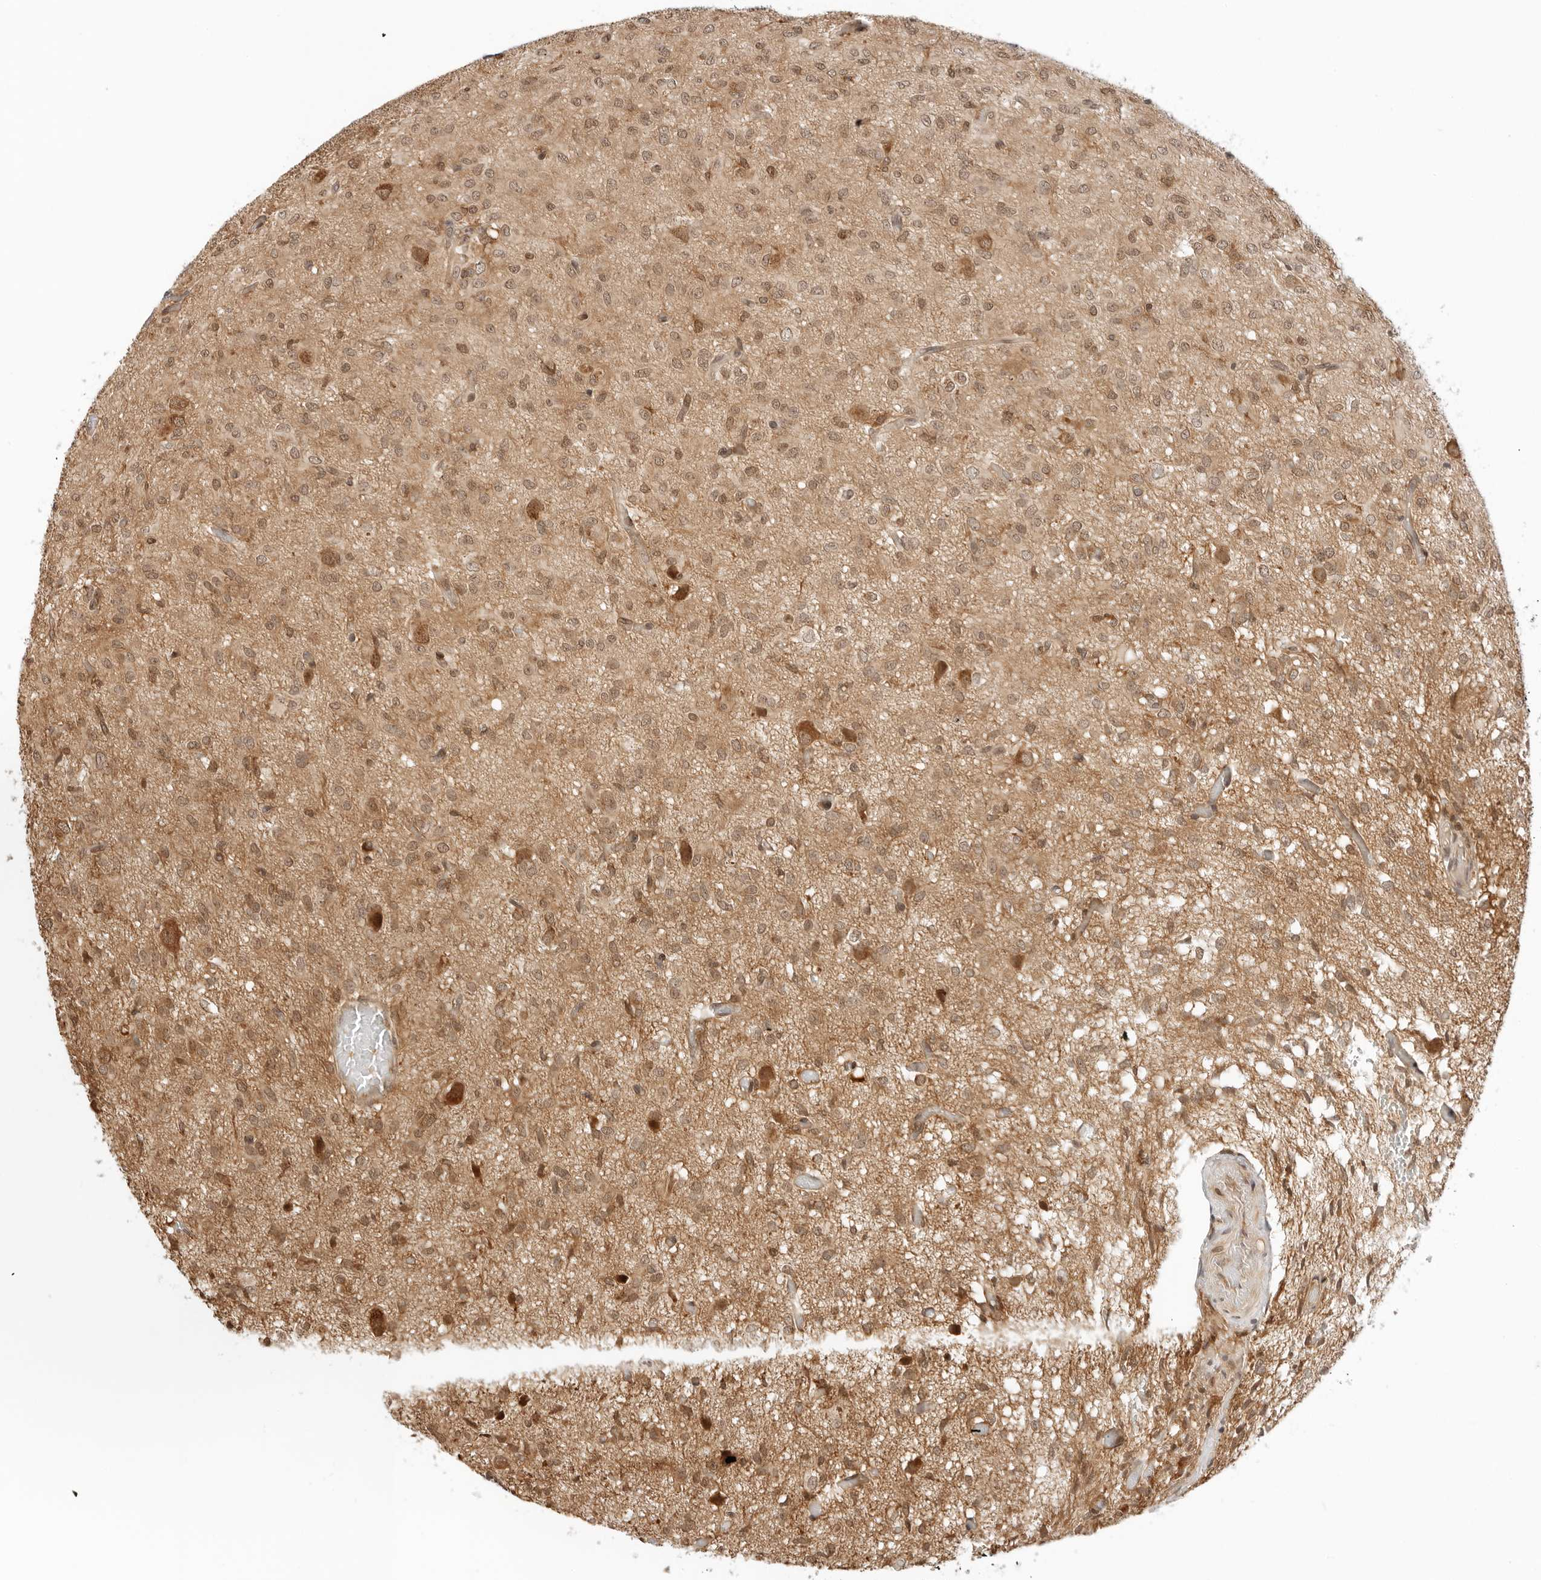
{"staining": {"intensity": "moderate", "quantity": ">75%", "location": "cytoplasmic/membranous,nuclear"}, "tissue": "glioma", "cell_type": "Tumor cells", "image_type": "cancer", "snomed": [{"axis": "morphology", "description": "Glioma, malignant, High grade"}, {"axis": "topography", "description": "Brain"}], "caption": "Moderate cytoplasmic/membranous and nuclear positivity is appreciated in about >75% of tumor cells in glioma.", "gene": "RC3H1", "patient": {"sex": "female", "age": 59}}